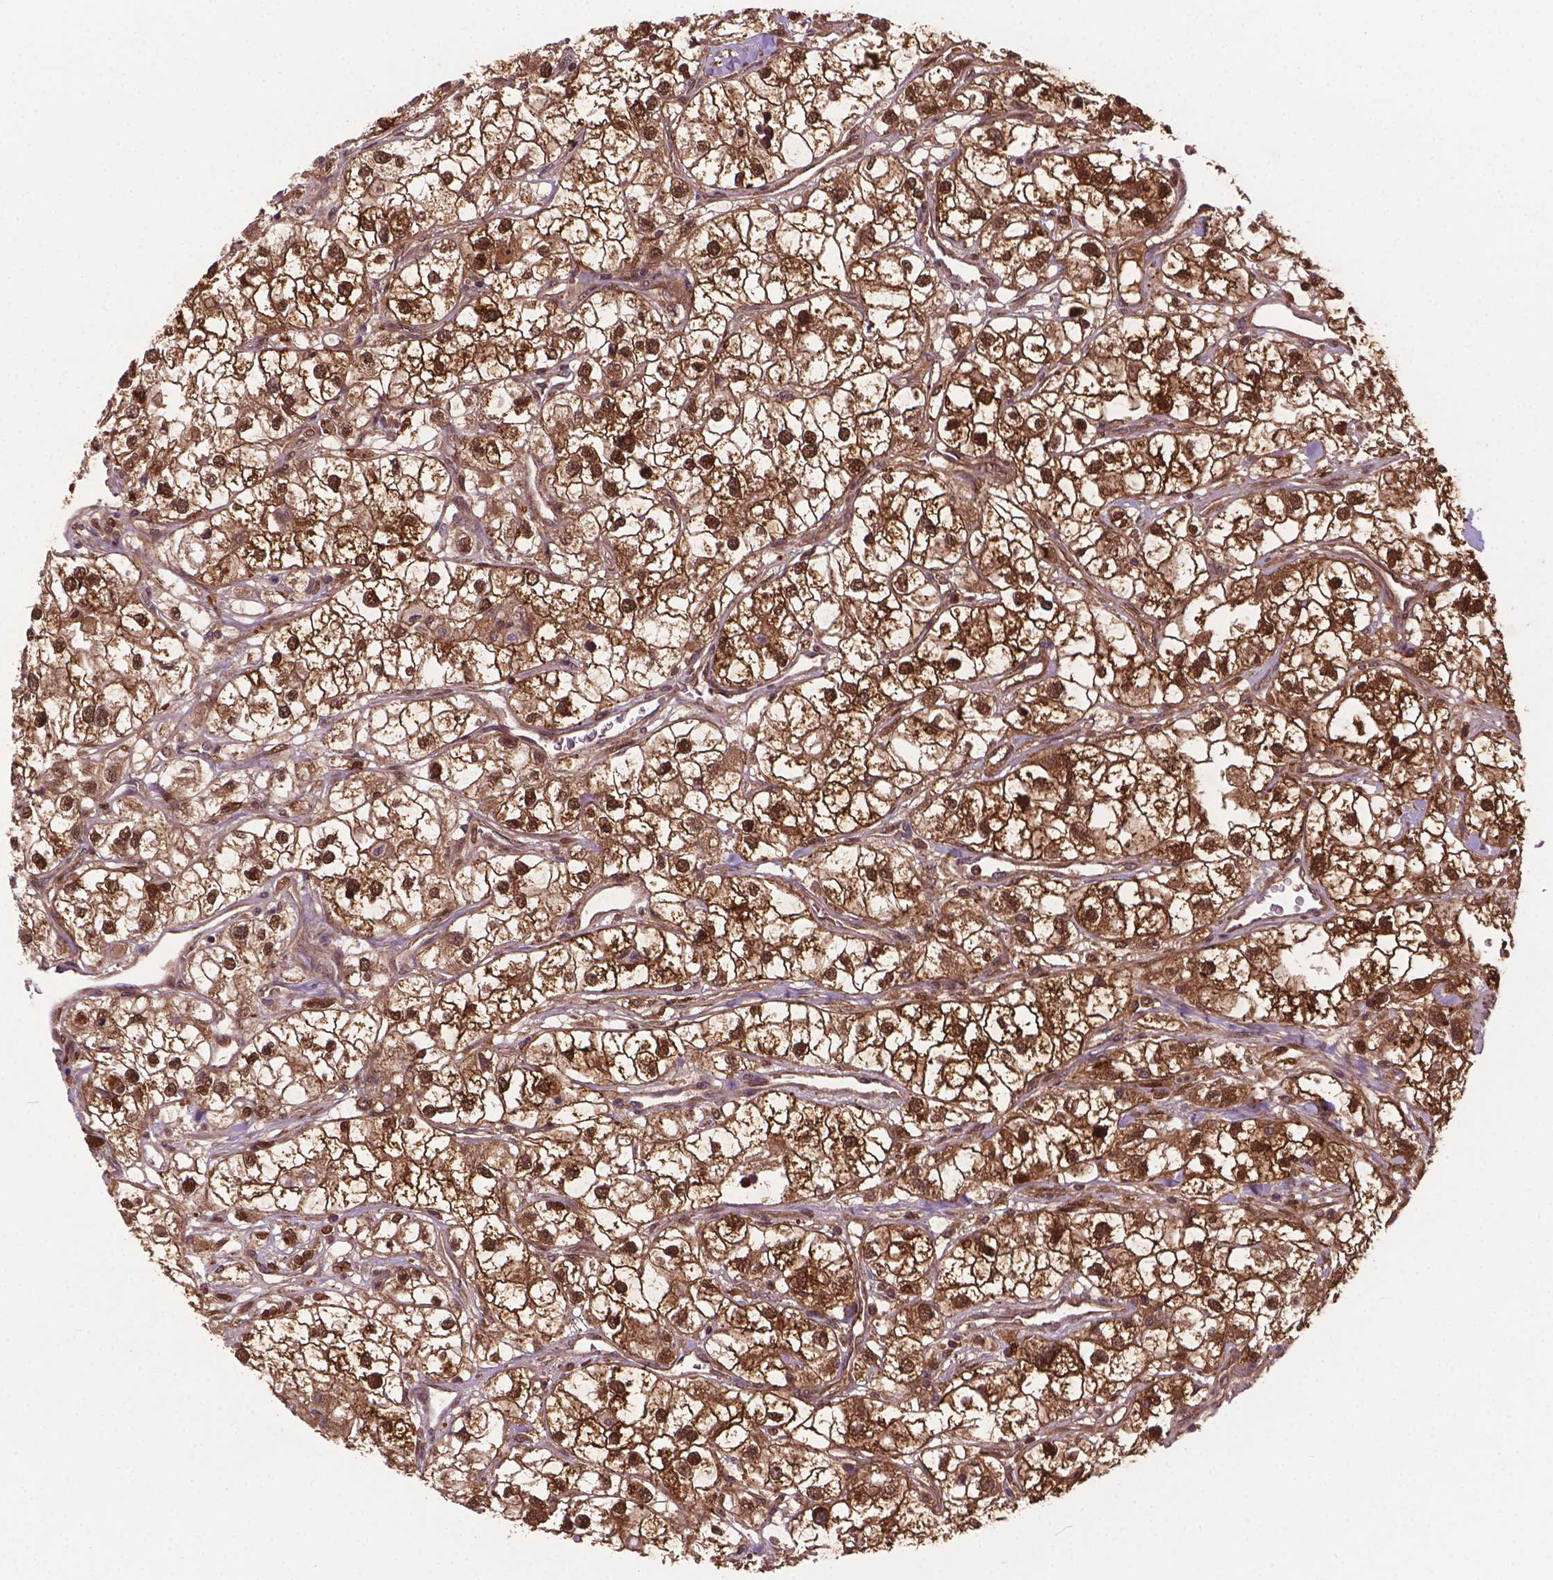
{"staining": {"intensity": "strong", "quantity": "25%-75%", "location": "cytoplasmic/membranous,nuclear"}, "tissue": "renal cancer", "cell_type": "Tumor cells", "image_type": "cancer", "snomed": [{"axis": "morphology", "description": "Adenocarcinoma, NOS"}, {"axis": "topography", "description": "Kidney"}], "caption": "Immunohistochemical staining of adenocarcinoma (renal) displays strong cytoplasmic/membranous and nuclear protein expression in about 25%-75% of tumor cells.", "gene": "PLIN3", "patient": {"sex": "male", "age": 59}}